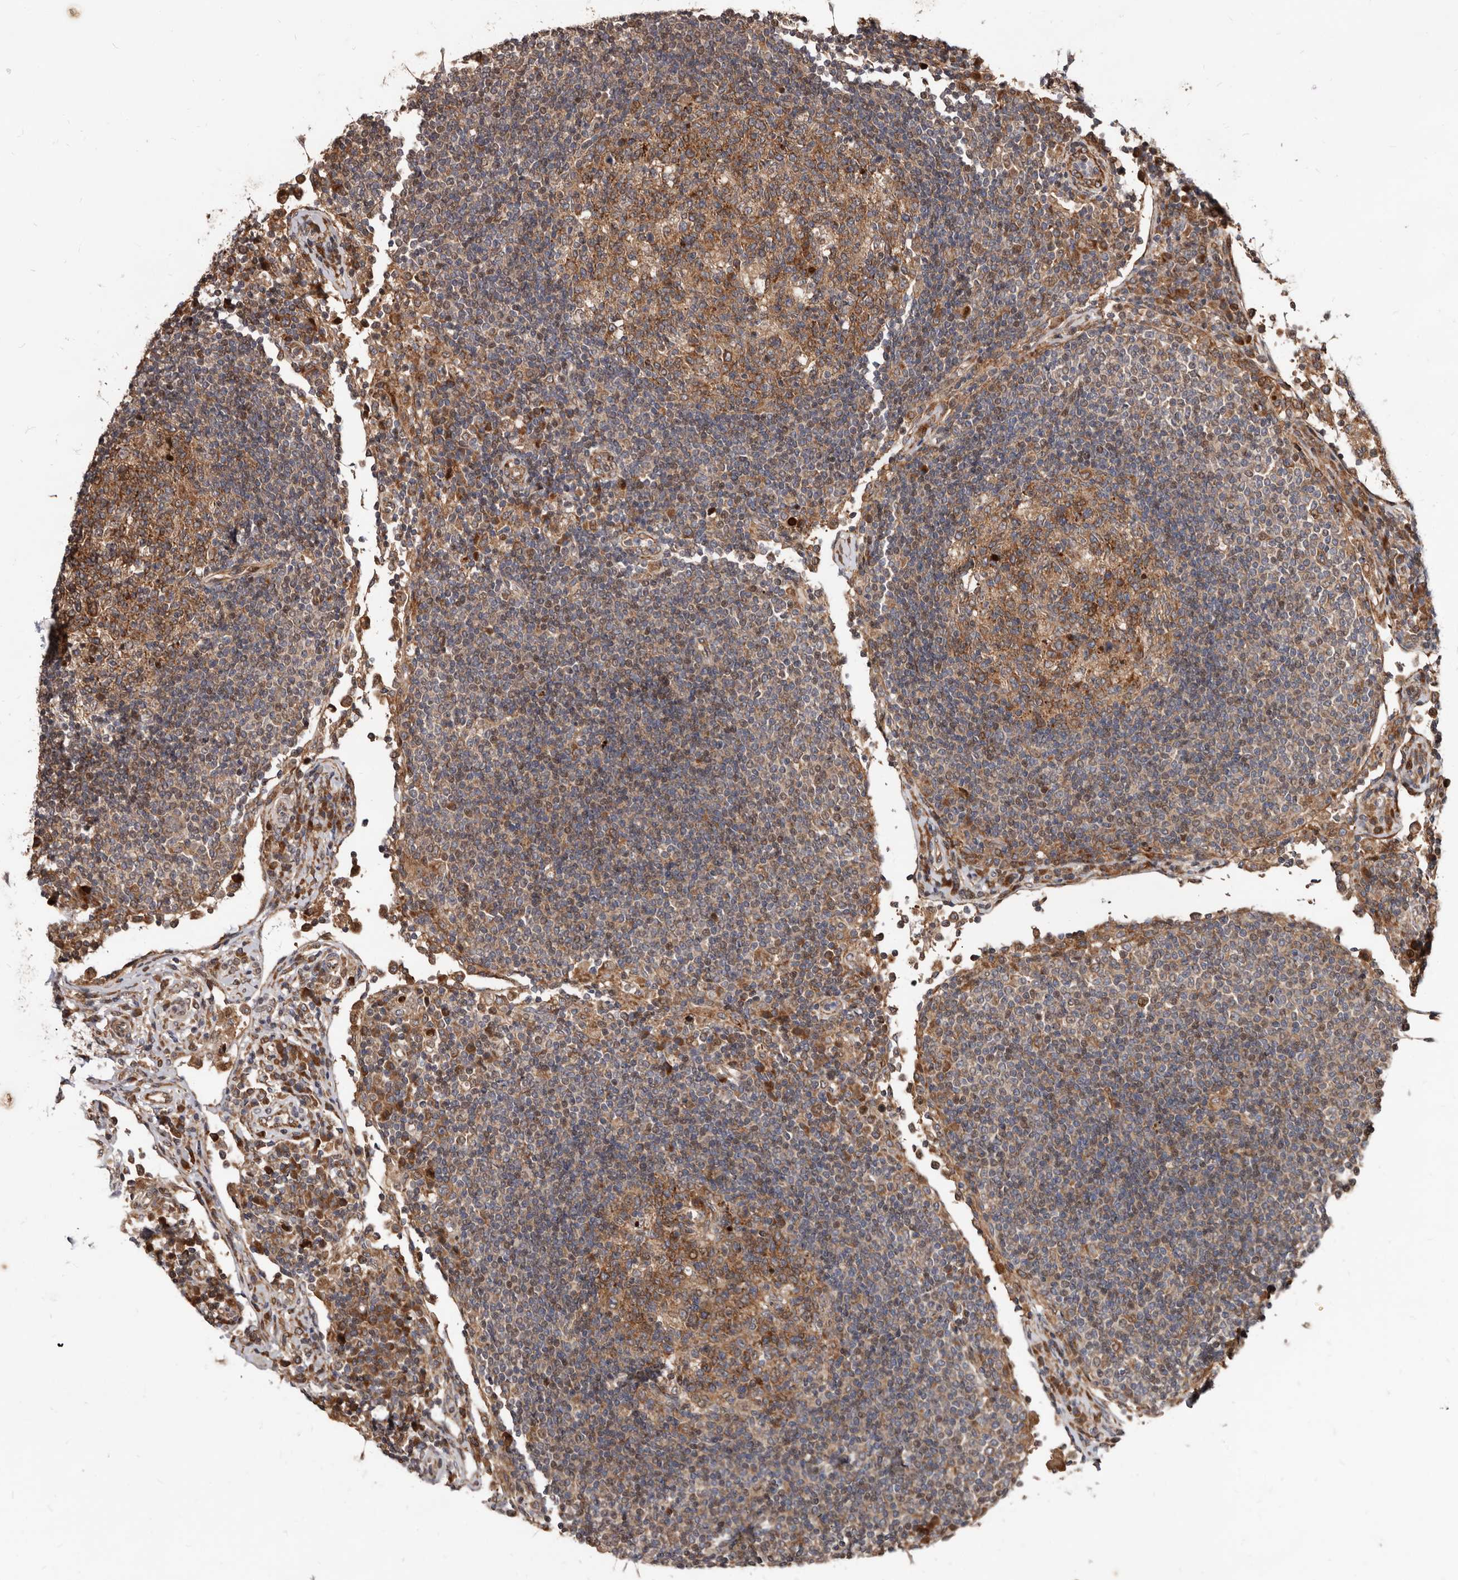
{"staining": {"intensity": "moderate", "quantity": ">75%", "location": "cytoplasmic/membranous"}, "tissue": "lymph node", "cell_type": "Germinal center cells", "image_type": "normal", "snomed": [{"axis": "morphology", "description": "Normal tissue, NOS"}, {"axis": "topography", "description": "Lymph node"}], "caption": "Protein expression analysis of normal human lymph node reveals moderate cytoplasmic/membranous expression in approximately >75% of germinal center cells. The staining is performed using DAB brown chromogen to label protein expression. The nuclei are counter-stained blue using hematoxylin.", "gene": "WEE2", "patient": {"sex": "female", "age": 53}}